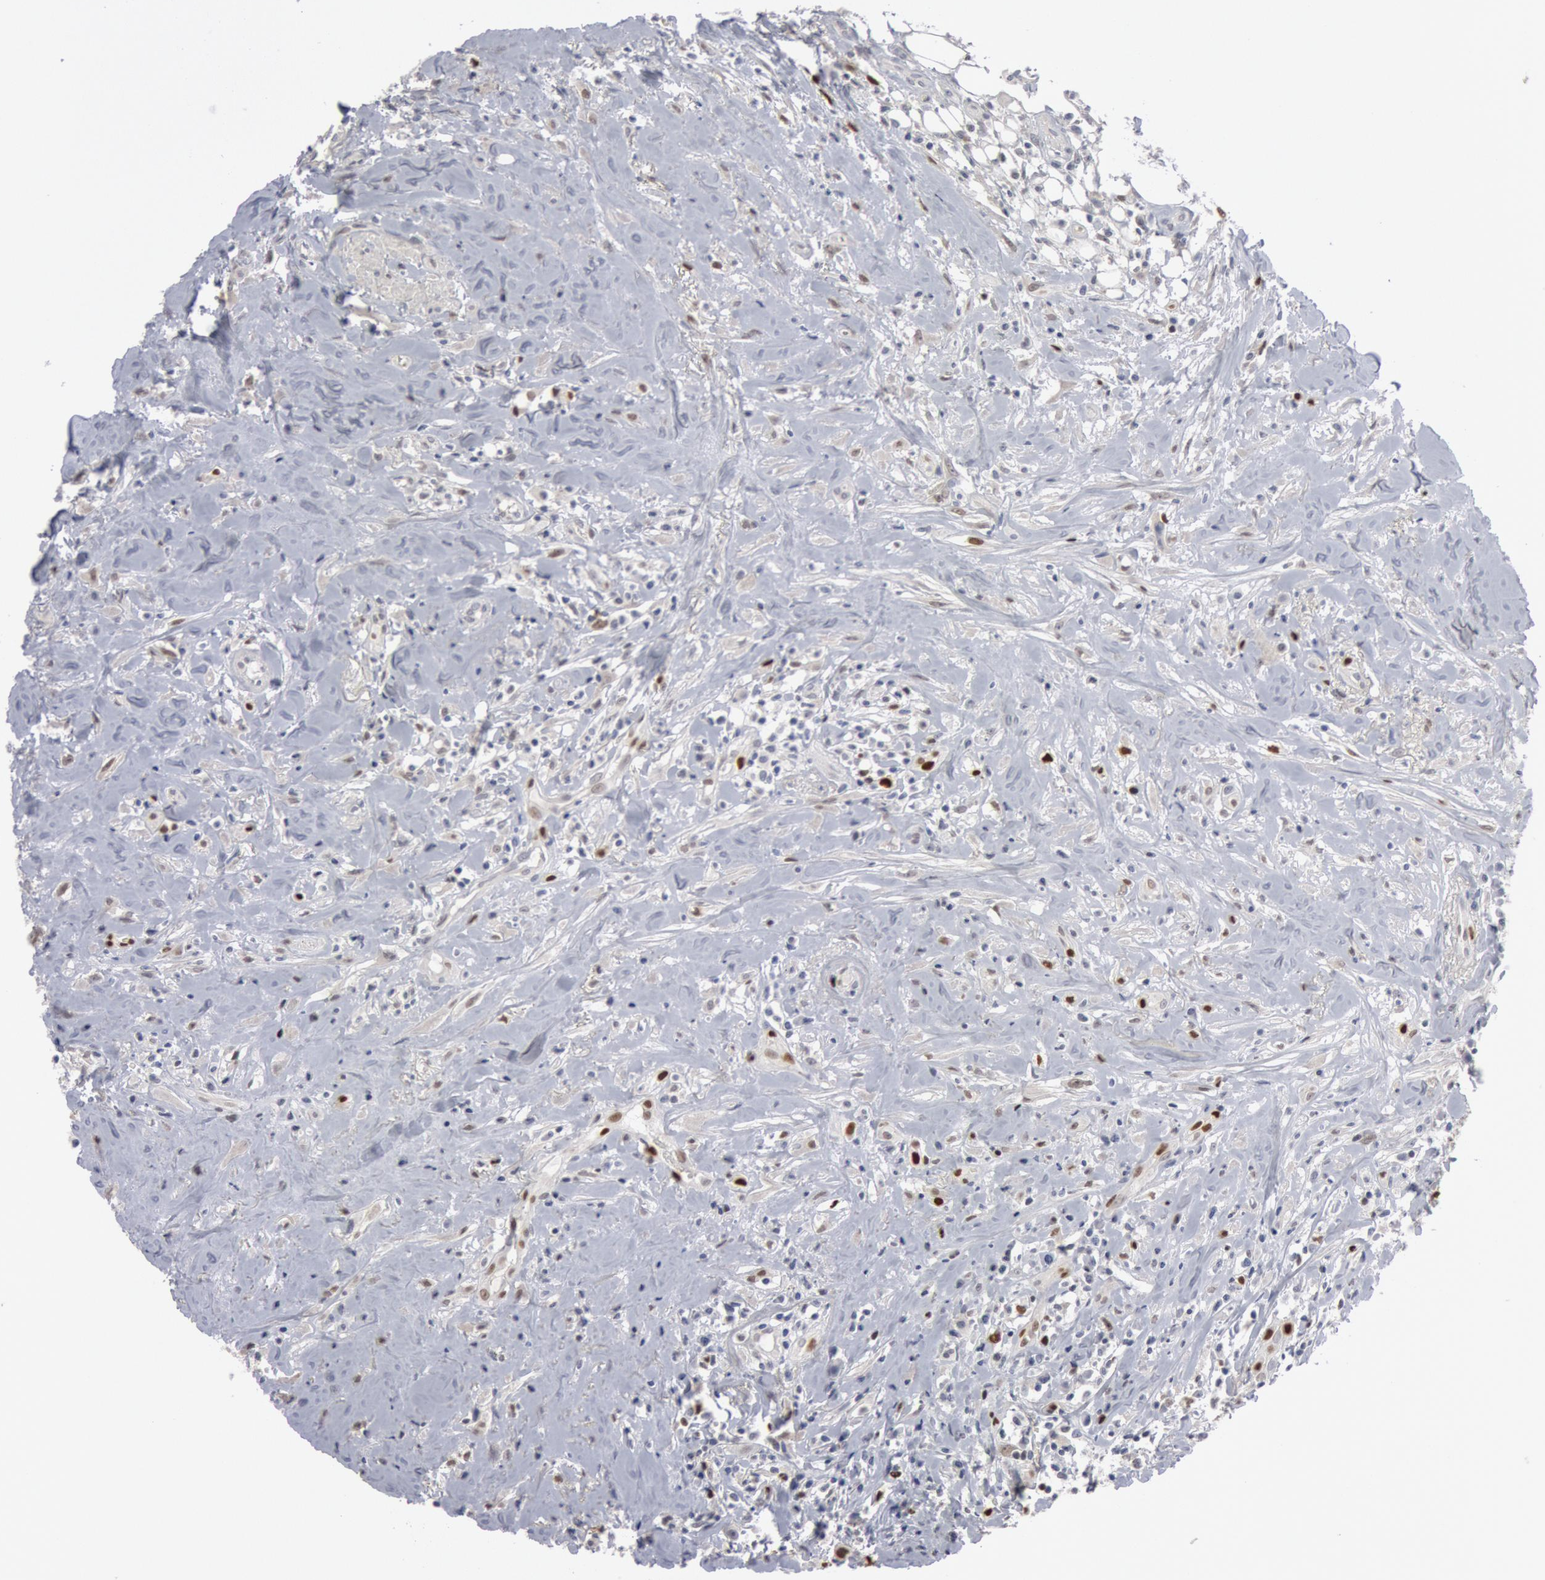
{"staining": {"intensity": "strong", "quantity": "25%-75%", "location": "nuclear"}, "tissue": "head and neck cancer", "cell_type": "Tumor cells", "image_type": "cancer", "snomed": [{"axis": "morphology", "description": "Squamous cell carcinoma, NOS"}, {"axis": "topography", "description": "Oral tissue"}, {"axis": "topography", "description": "Head-Neck"}], "caption": "Strong nuclear staining is present in about 25%-75% of tumor cells in head and neck squamous cell carcinoma.", "gene": "WDHD1", "patient": {"sex": "female", "age": 82}}